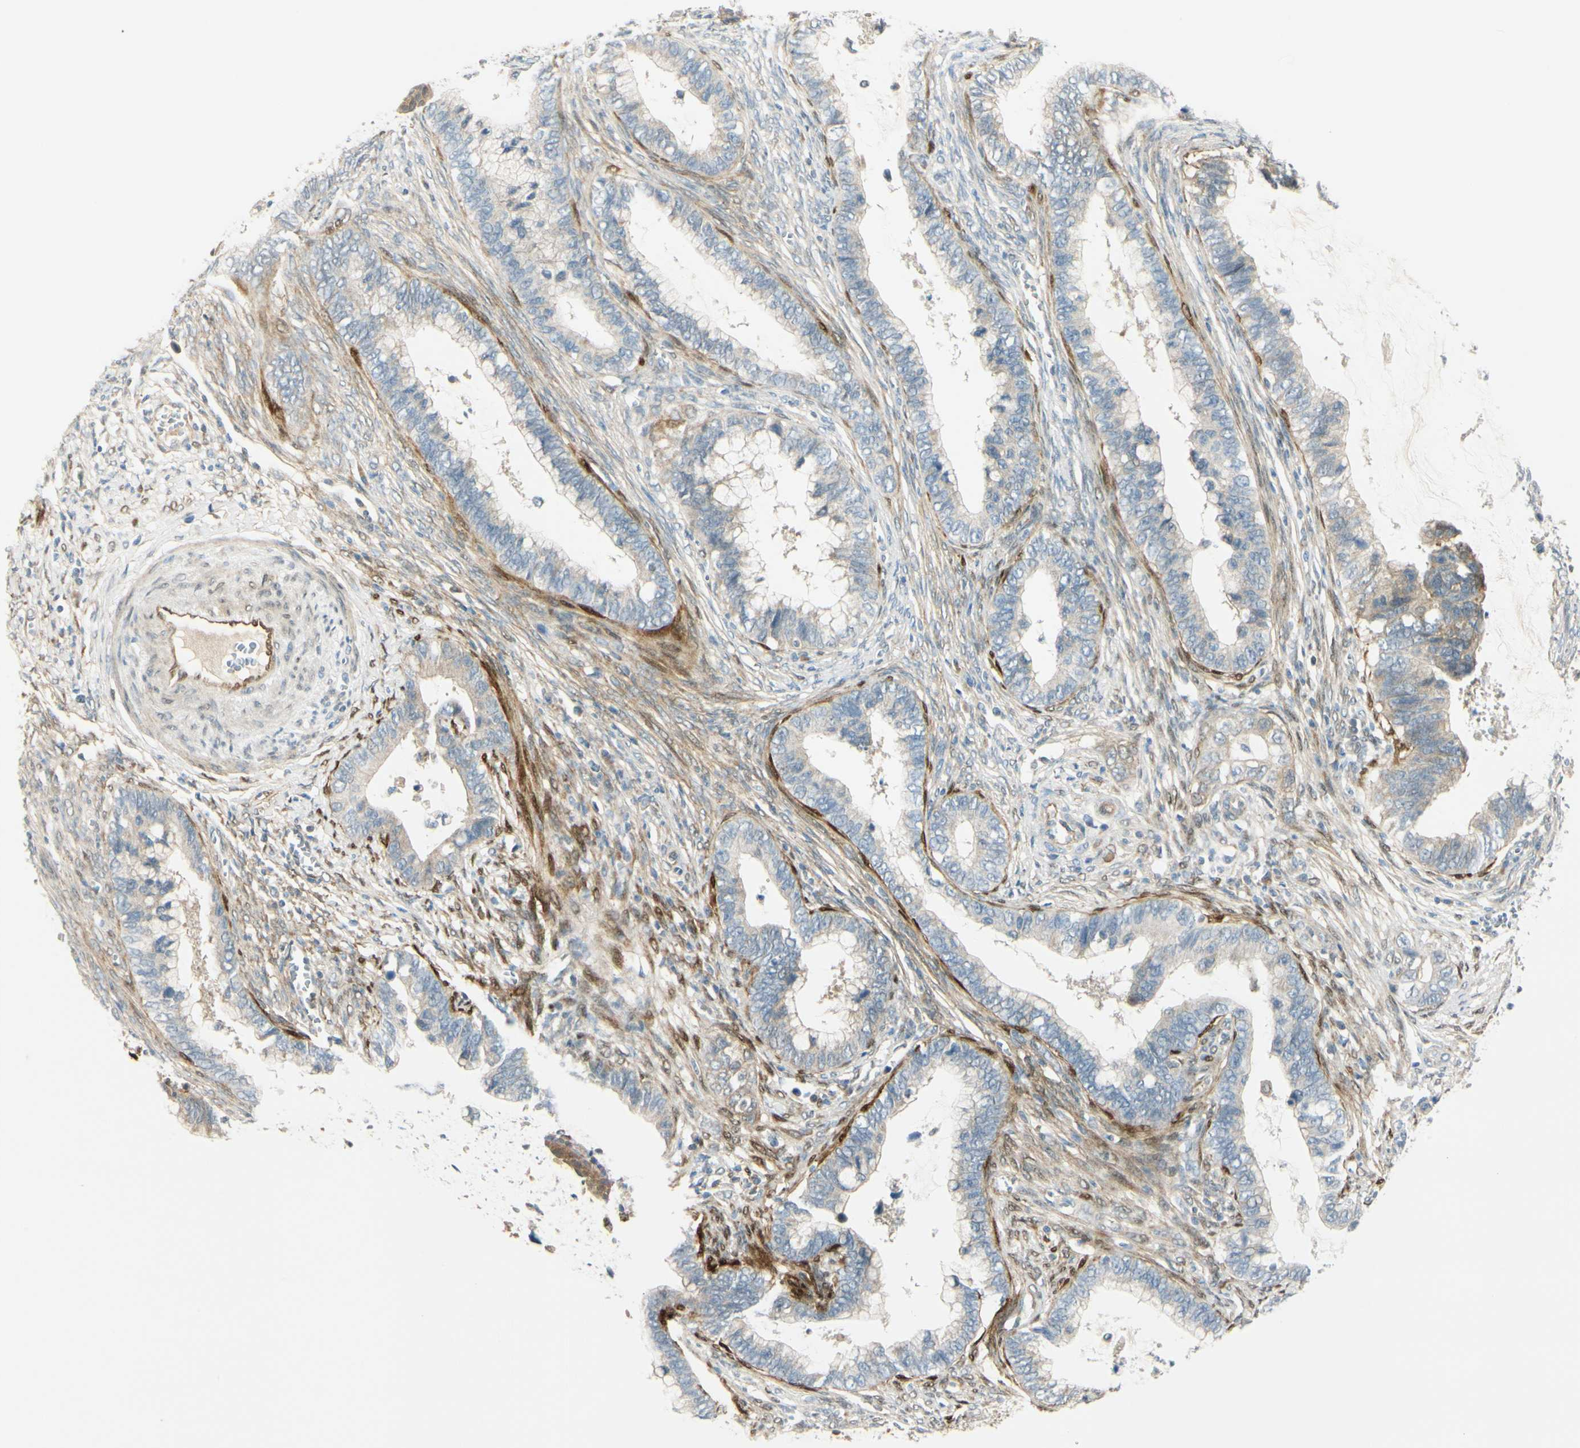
{"staining": {"intensity": "negative", "quantity": "none", "location": "none"}, "tissue": "cervical cancer", "cell_type": "Tumor cells", "image_type": "cancer", "snomed": [{"axis": "morphology", "description": "Adenocarcinoma, NOS"}, {"axis": "topography", "description": "Cervix"}], "caption": "Immunohistochemistry (IHC) of cervical cancer (adenocarcinoma) exhibits no staining in tumor cells. Nuclei are stained in blue.", "gene": "FHL2", "patient": {"sex": "female", "age": 44}}